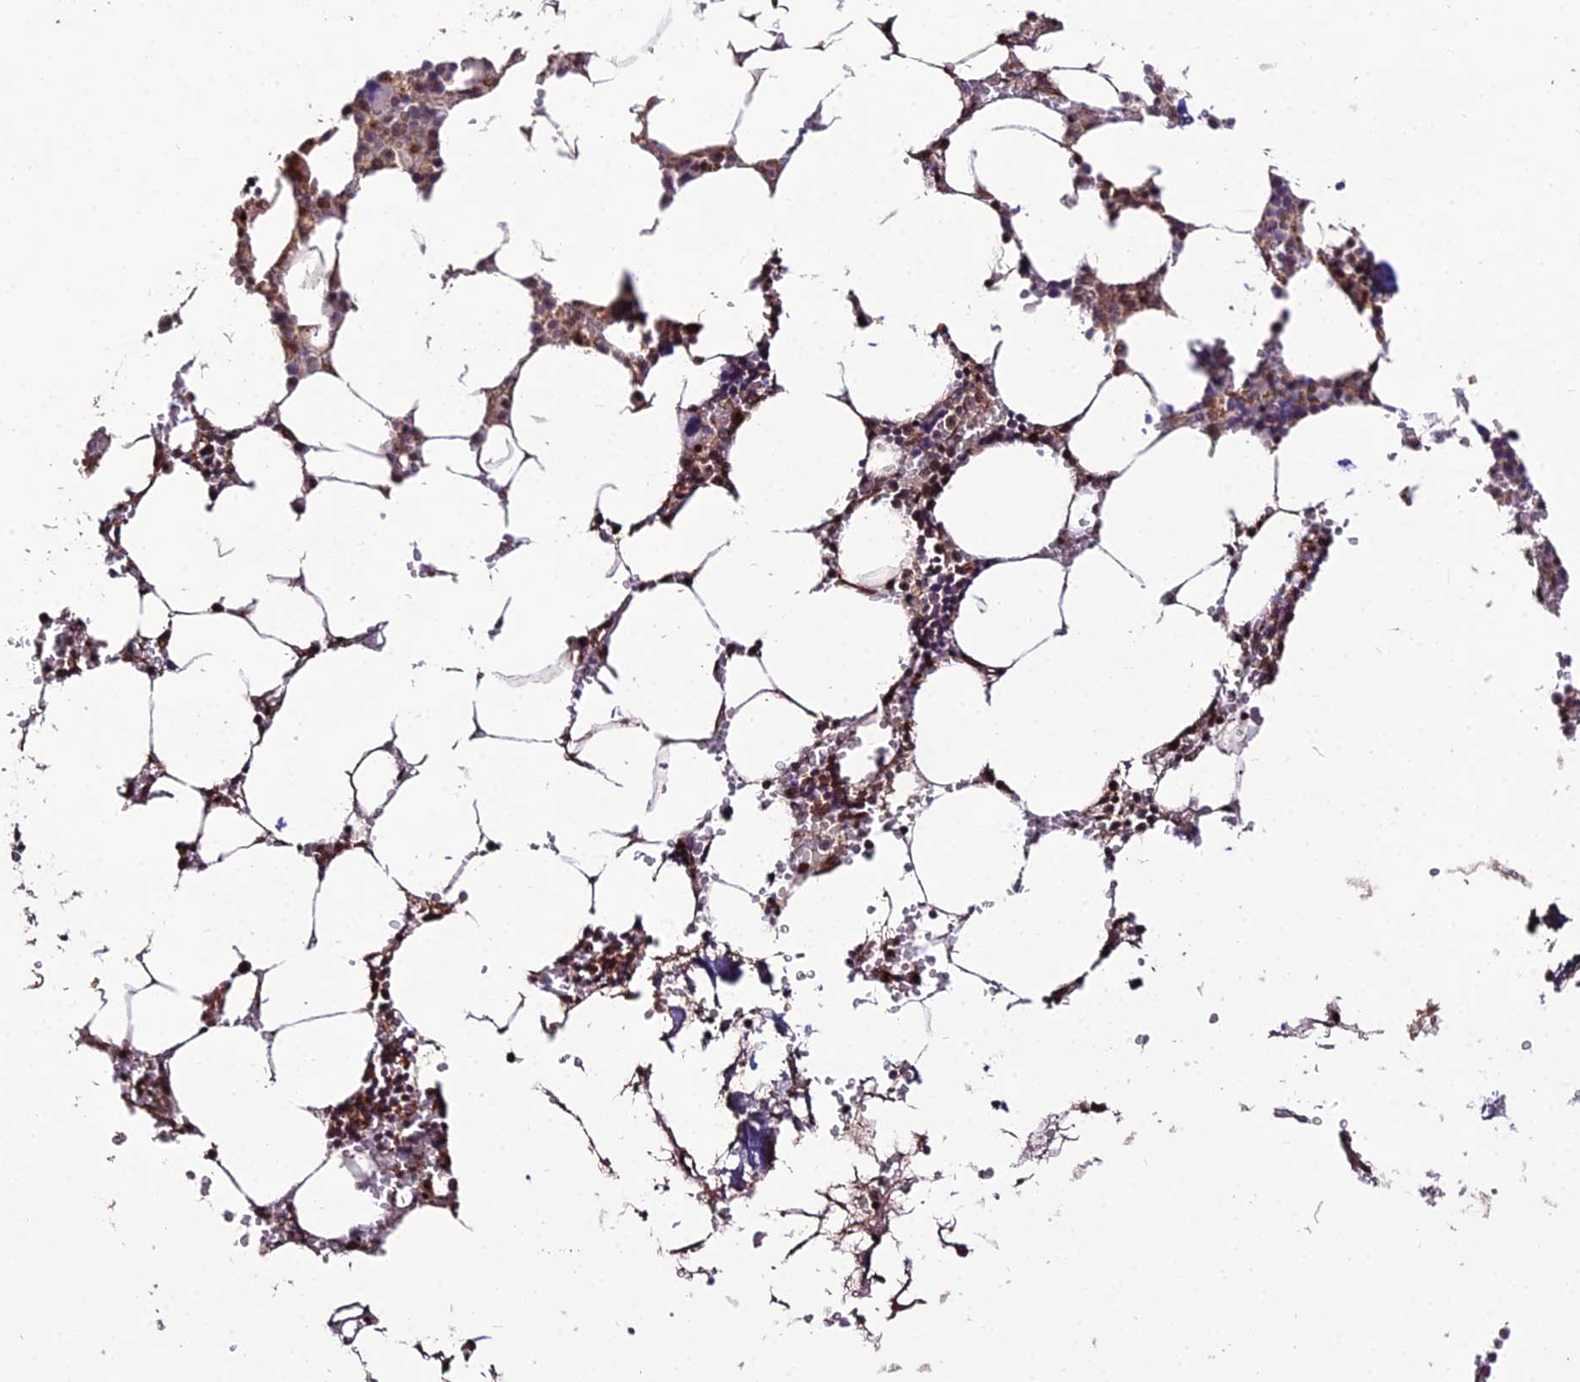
{"staining": {"intensity": "moderate", "quantity": "<25%", "location": "cytoplasmic/membranous,nuclear"}, "tissue": "bone marrow", "cell_type": "Hematopoietic cells", "image_type": "normal", "snomed": [{"axis": "morphology", "description": "Normal tissue, NOS"}, {"axis": "topography", "description": "Bone marrow"}], "caption": "IHC (DAB (3,3'-diaminobenzidine)) staining of unremarkable bone marrow exhibits moderate cytoplasmic/membranous,nuclear protein expression in approximately <25% of hematopoietic cells.", "gene": "CIB3", "patient": {"sex": "male", "age": 70}}